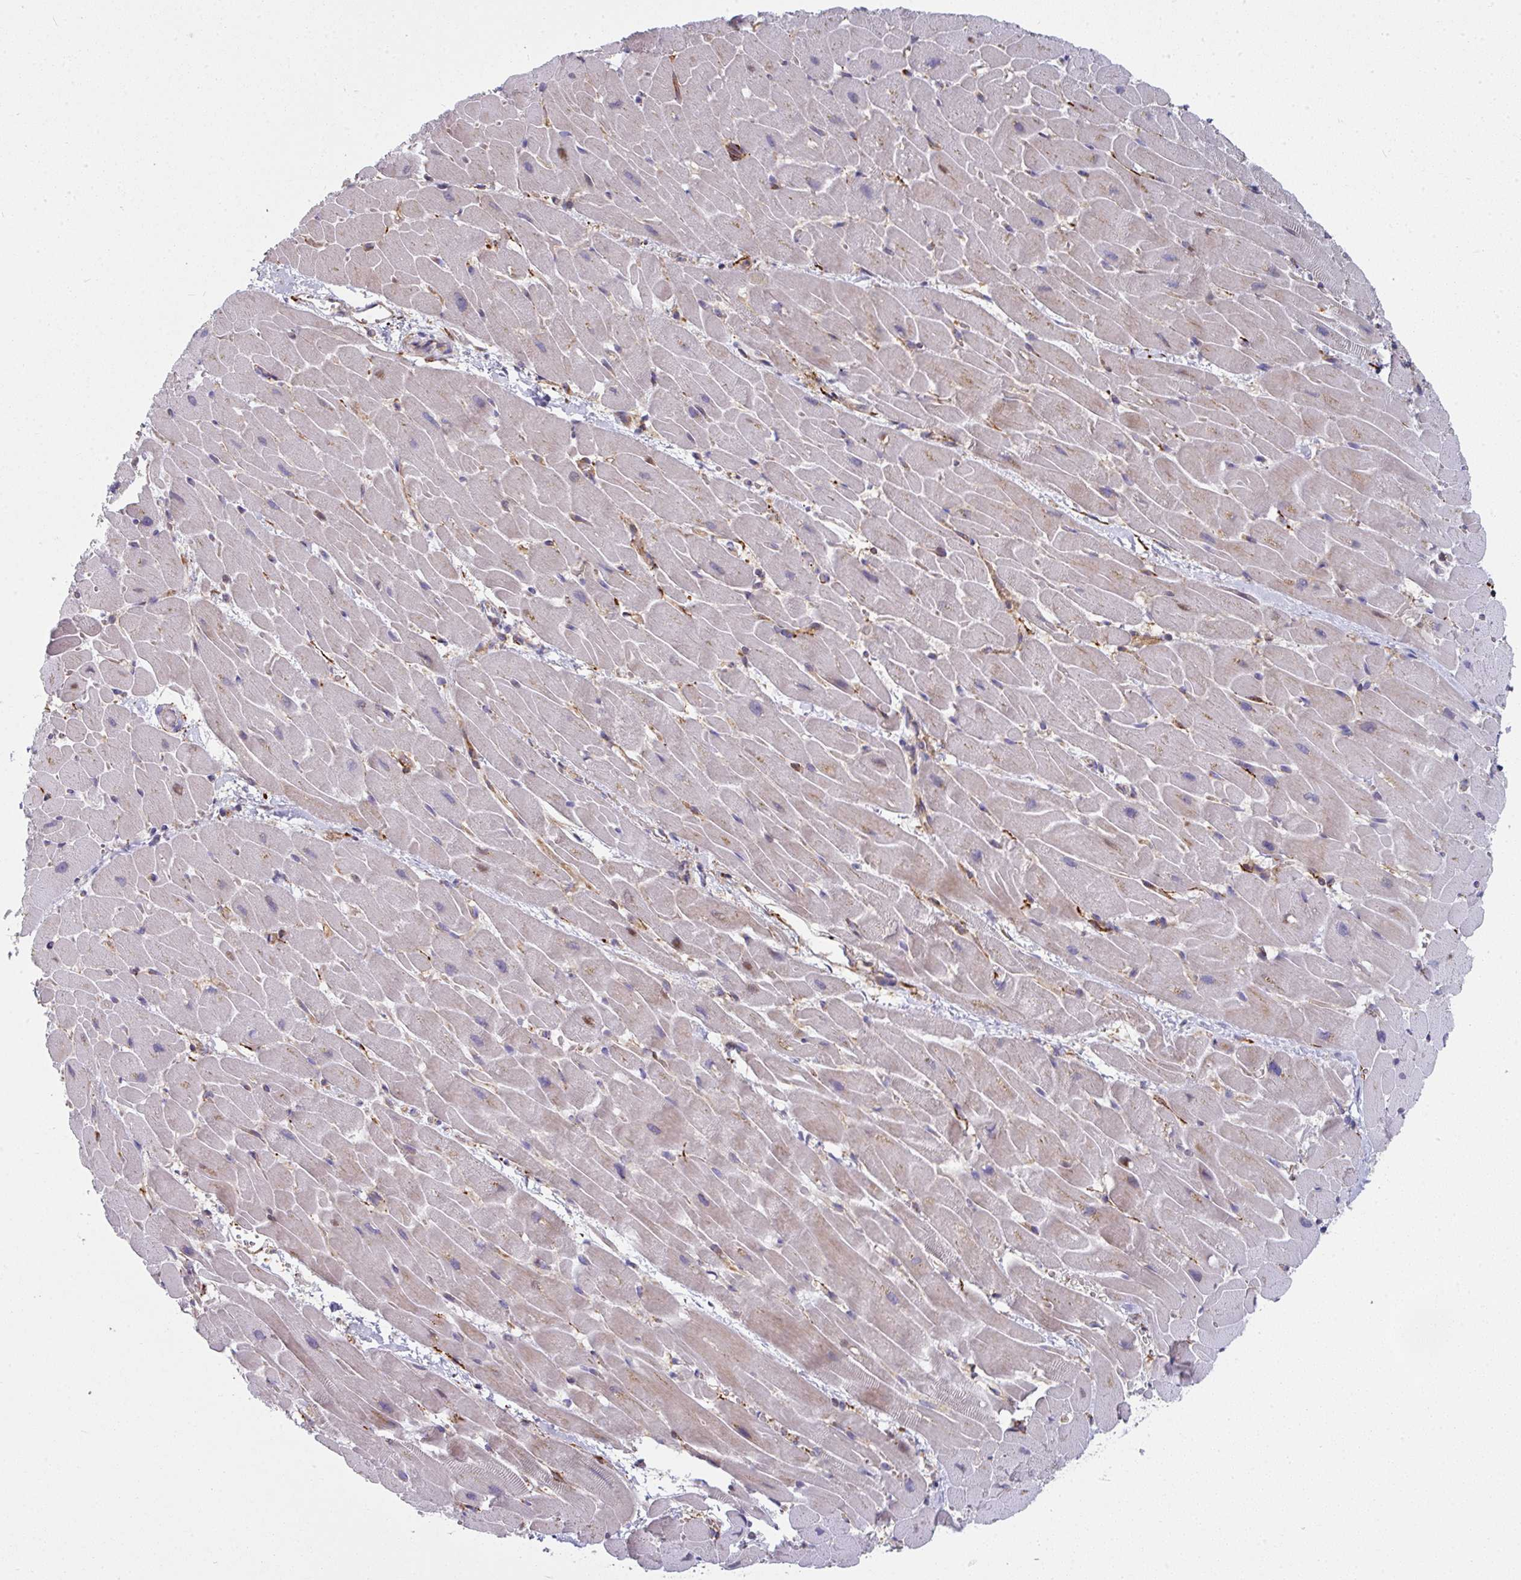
{"staining": {"intensity": "weak", "quantity": "<25%", "location": "cytoplasmic/membranous"}, "tissue": "heart muscle", "cell_type": "Cardiomyocytes", "image_type": "normal", "snomed": [{"axis": "morphology", "description": "Normal tissue, NOS"}, {"axis": "topography", "description": "Heart"}], "caption": "Immunohistochemical staining of normal heart muscle exhibits no significant expression in cardiomyocytes. (DAB (3,3'-diaminobenzidine) IHC with hematoxylin counter stain).", "gene": "BEND5", "patient": {"sex": "male", "age": 37}}